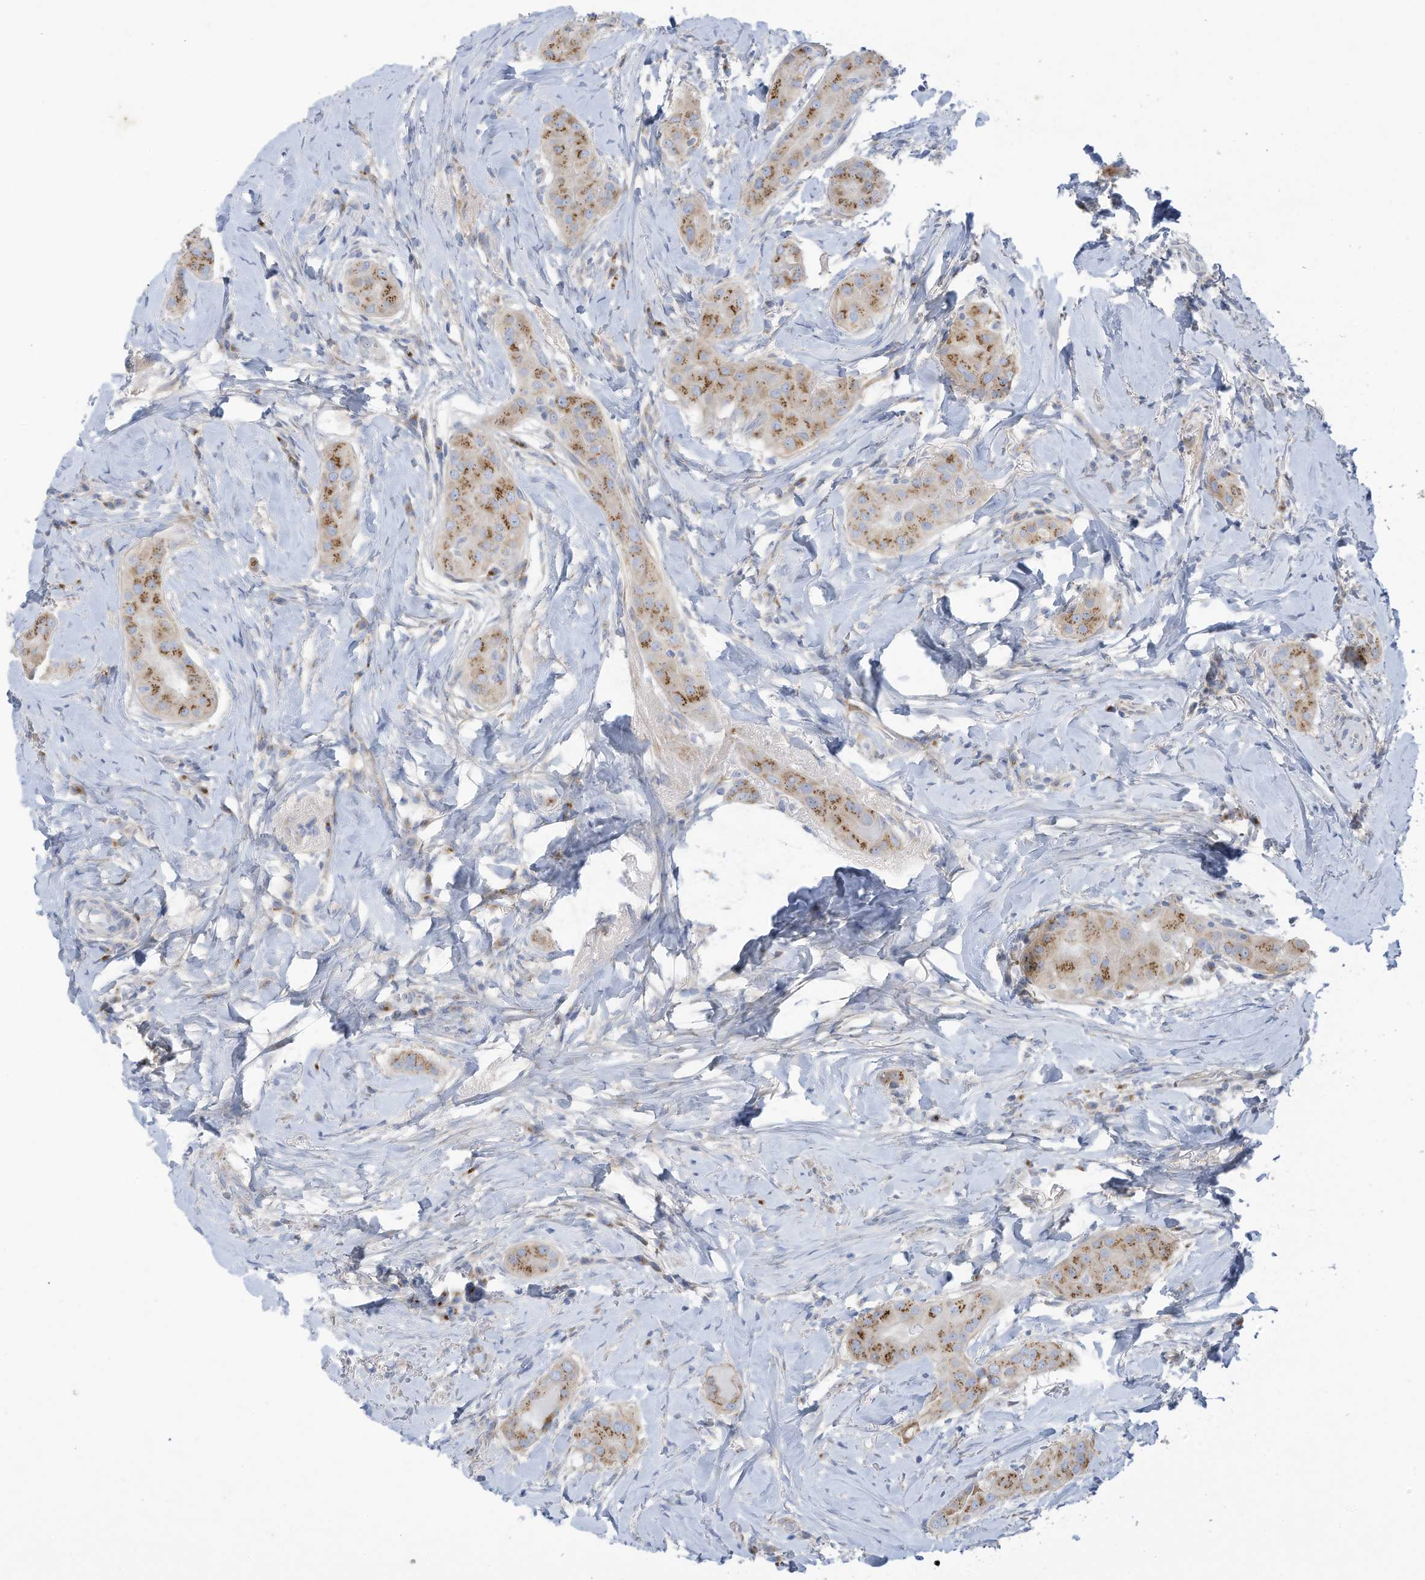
{"staining": {"intensity": "moderate", "quantity": ">75%", "location": "cytoplasmic/membranous"}, "tissue": "thyroid cancer", "cell_type": "Tumor cells", "image_type": "cancer", "snomed": [{"axis": "morphology", "description": "Papillary adenocarcinoma, NOS"}, {"axis": "topography", "description": "Thyroid gland"}], "caption": "DAB immunohistochemical staining of human papillary adenocarcinoma (thyroid) demonstrates moderate cytoplasmic/membranous protein positivity in approximately >75% of tumor cells.", "gene": "TRMT2B", "patient": {"sex": "male", "age": 33}}